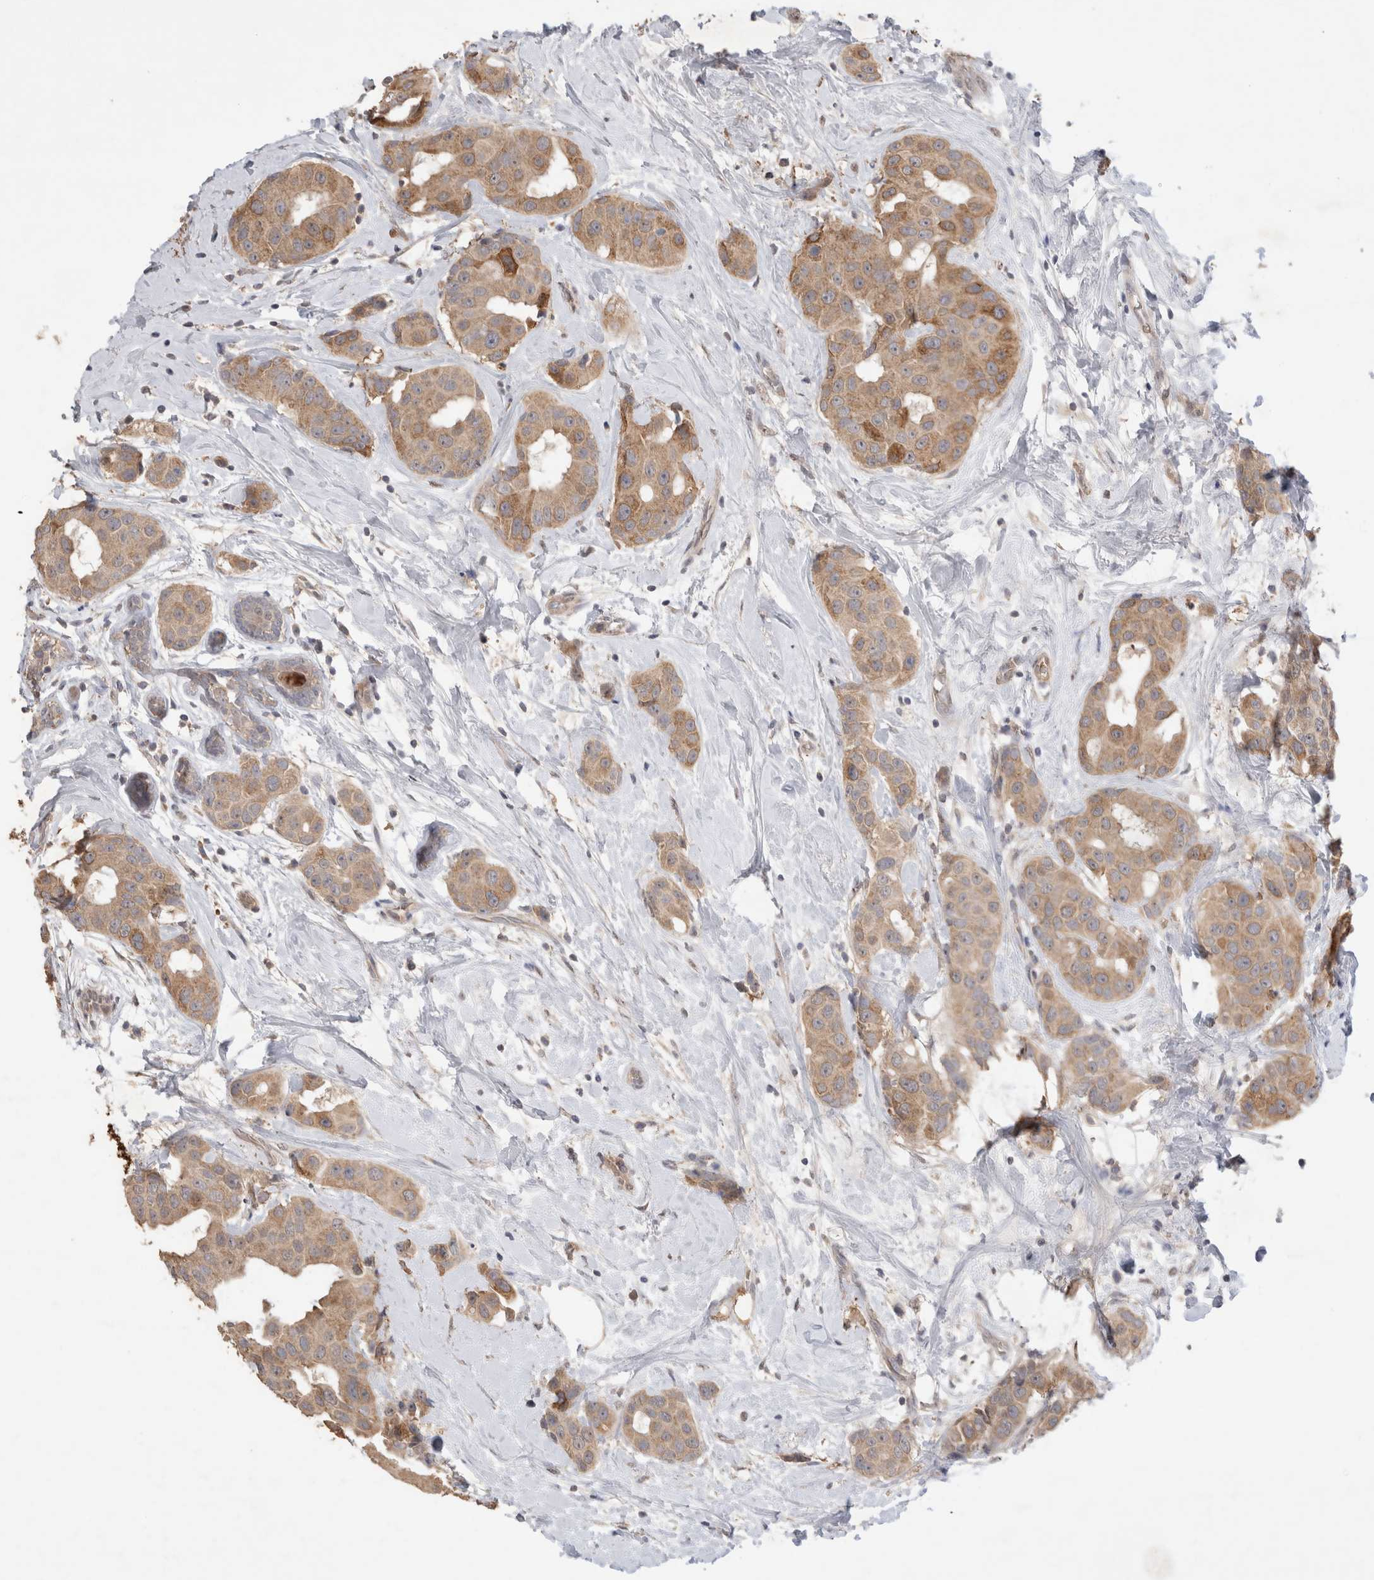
{"staining": {"intensity": "moderate", "quantity": ">75%", "location": "cytoplasmic/membranous"}, "tissue": "breast cancer", "cell_type": "Tumor cells", "image_type": "cancer", "snomed": [{"axis": "morphology", "description": "Normal tissue, NOS"}, {"axis": "morphology", "description": "Duct carcinoma"}, {"axis": "topography", "description": "Breast"}], "caption": "Human breast cancer stained with a protein marker displays moderate staining in tumor cells.", "gene": "FAM221A", "patient": {"sex": "female", "age": 39}}